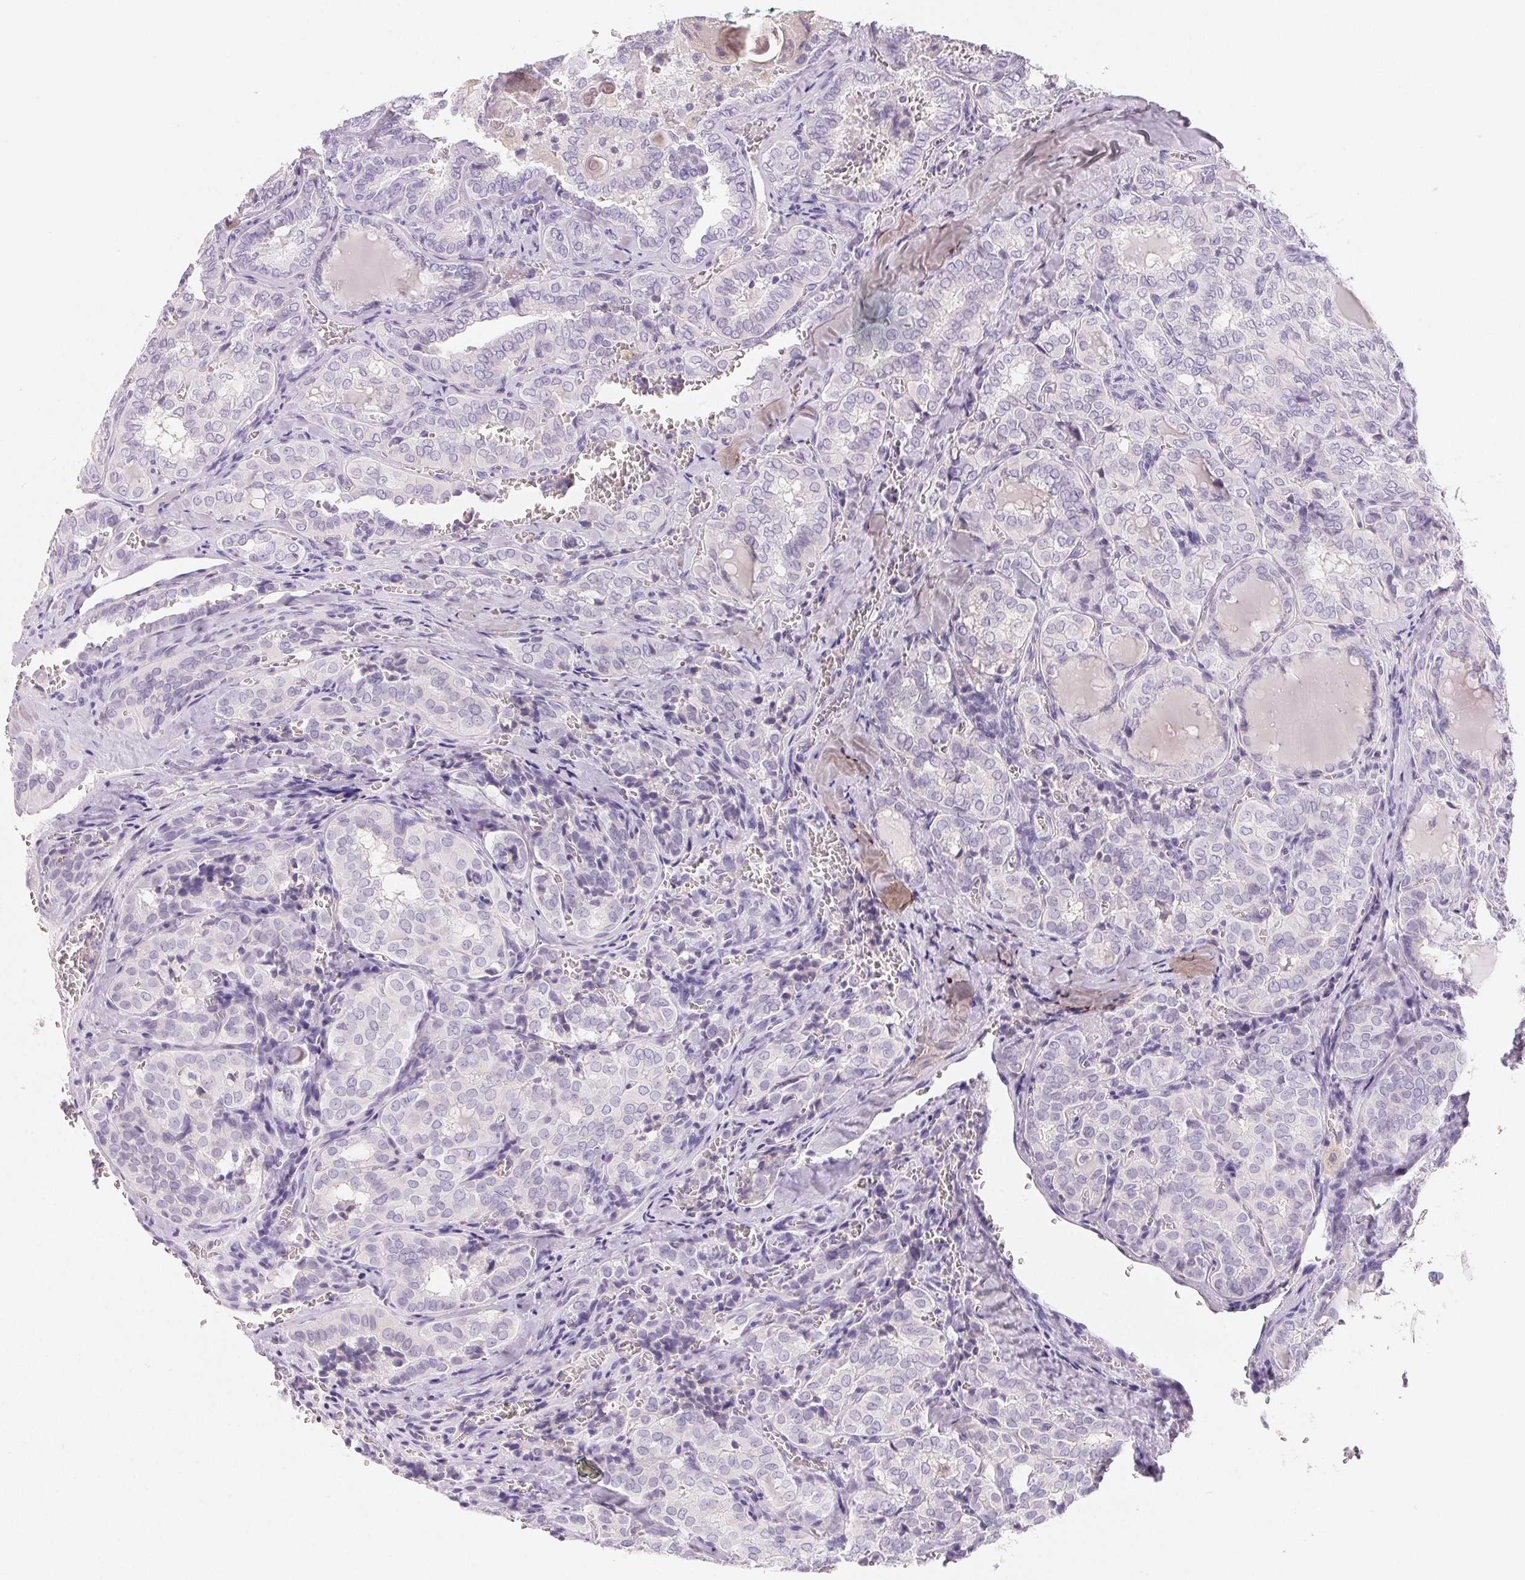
{"staining": {"intensity": "negative", "quantity": "none", "location": "none"}, "tissue": "thyroid cancer", "cell_type": "Tumor cells", "image_type": "cancer", "snomed": [{"axis": "morphology", "description": "Papillary adenocarcinoma, NOS"}, {"axis": "topography", "description": "Thyroid gland"}], "caption": "Tumor cells are negative for protein expression in human thyroid cancer.", "gene": "SPACA5B", "patient": {"sex": "female", "age": 41}}